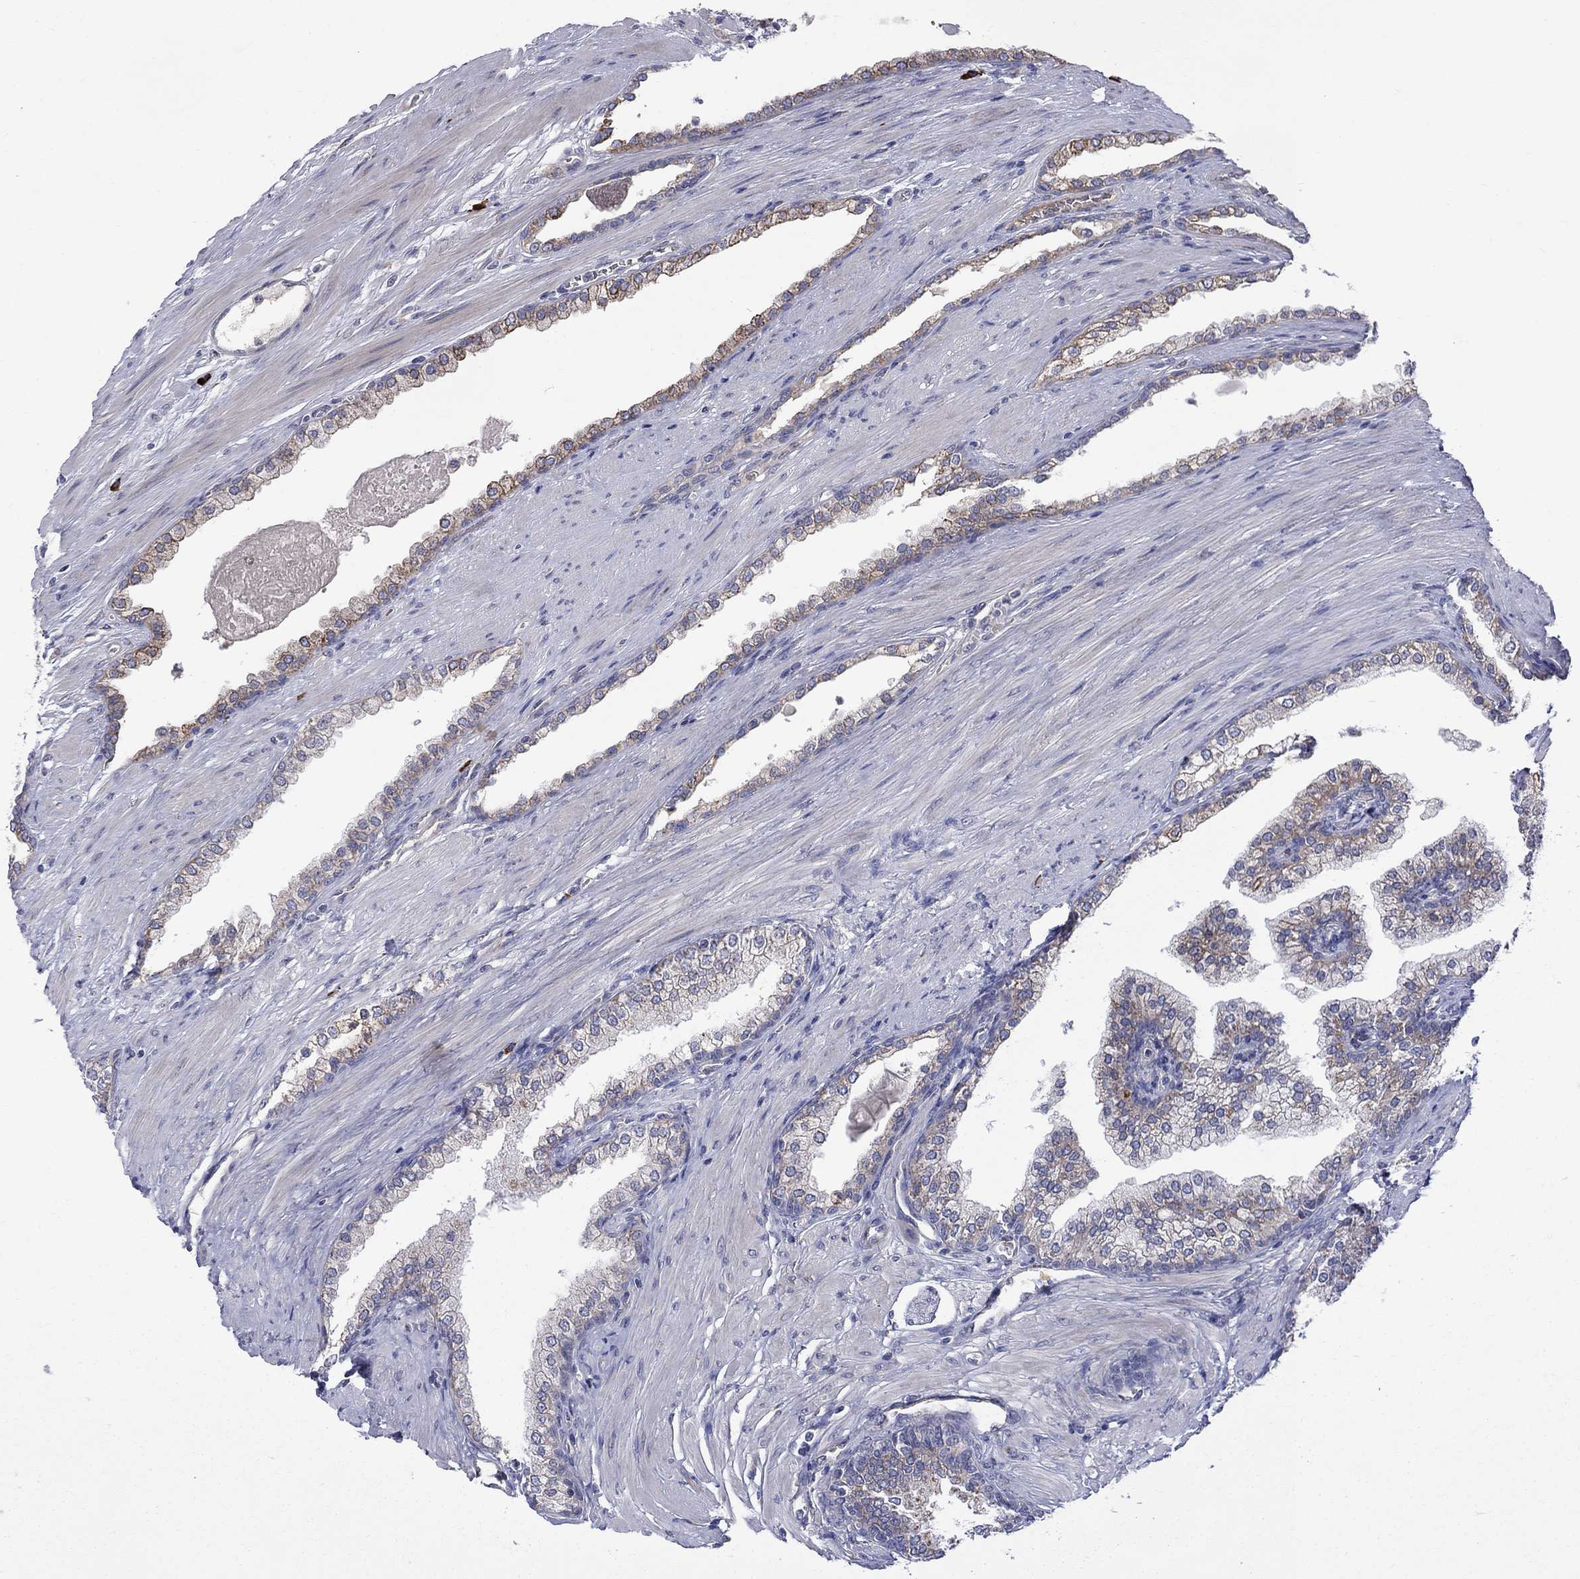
{"staining": {"intensity": "moderate", "quantity": "<25%", "location": "cytoplasmic/membranous"}, "tissue": "prostate cancer", "cell_type": "Tumor cells", "image_type": "cancer", "snomed": [{"axis": "morphology", "description": "Adenocarcinoma, NOS"}, {"axis": "topography", "description": "Prostate"}], "caption": "The image exhibits staining of adenocarcinoma (prostate), revealing moderate cytoplasmic/membranous protein positivity (brown color) within tumor cells. (Brightfield microscopy of DAB IHC at high magnification).", "gene": "ASNS", "patient": {"sex": "male", "age": 67}}